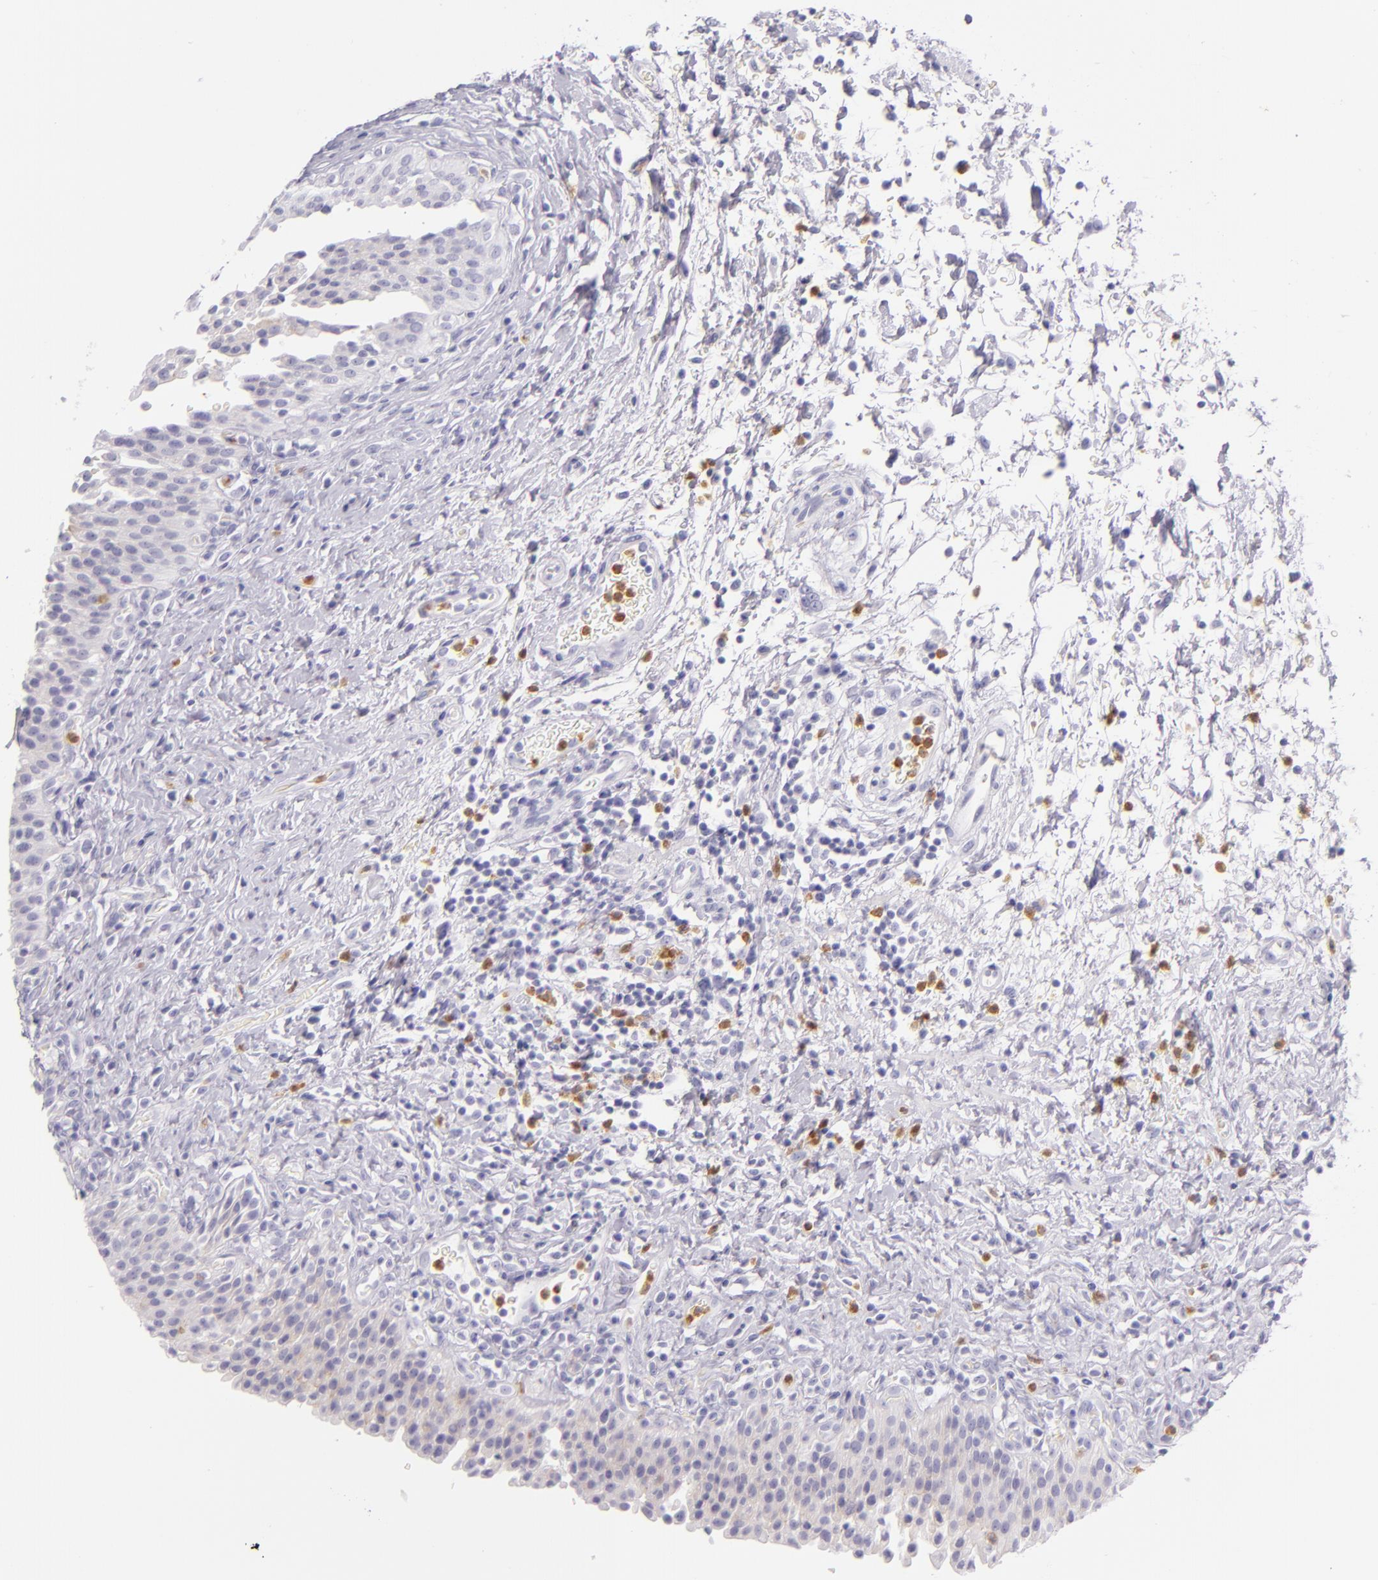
{"staining": {"intensity": "negative", "quantity": "none", "location": "none"}, "tissue": "urinary bladder", "cell_type": "Urothelial cells", "image_type": "normal", "snomed": [{"axis": "morphology", "description": "Normal tissue, NOS"}, {"axis": "topography", "description": "Urinary bladder"}], "caption": "Image shows no protein expression in urothelial cells of normal urinary bladder. (Brightfield microscopy of DAB immunohistochemistry (IHC) at high magnification).", "gene": "CEACAM1", "patient": {"sex": "male", "age": 51}}